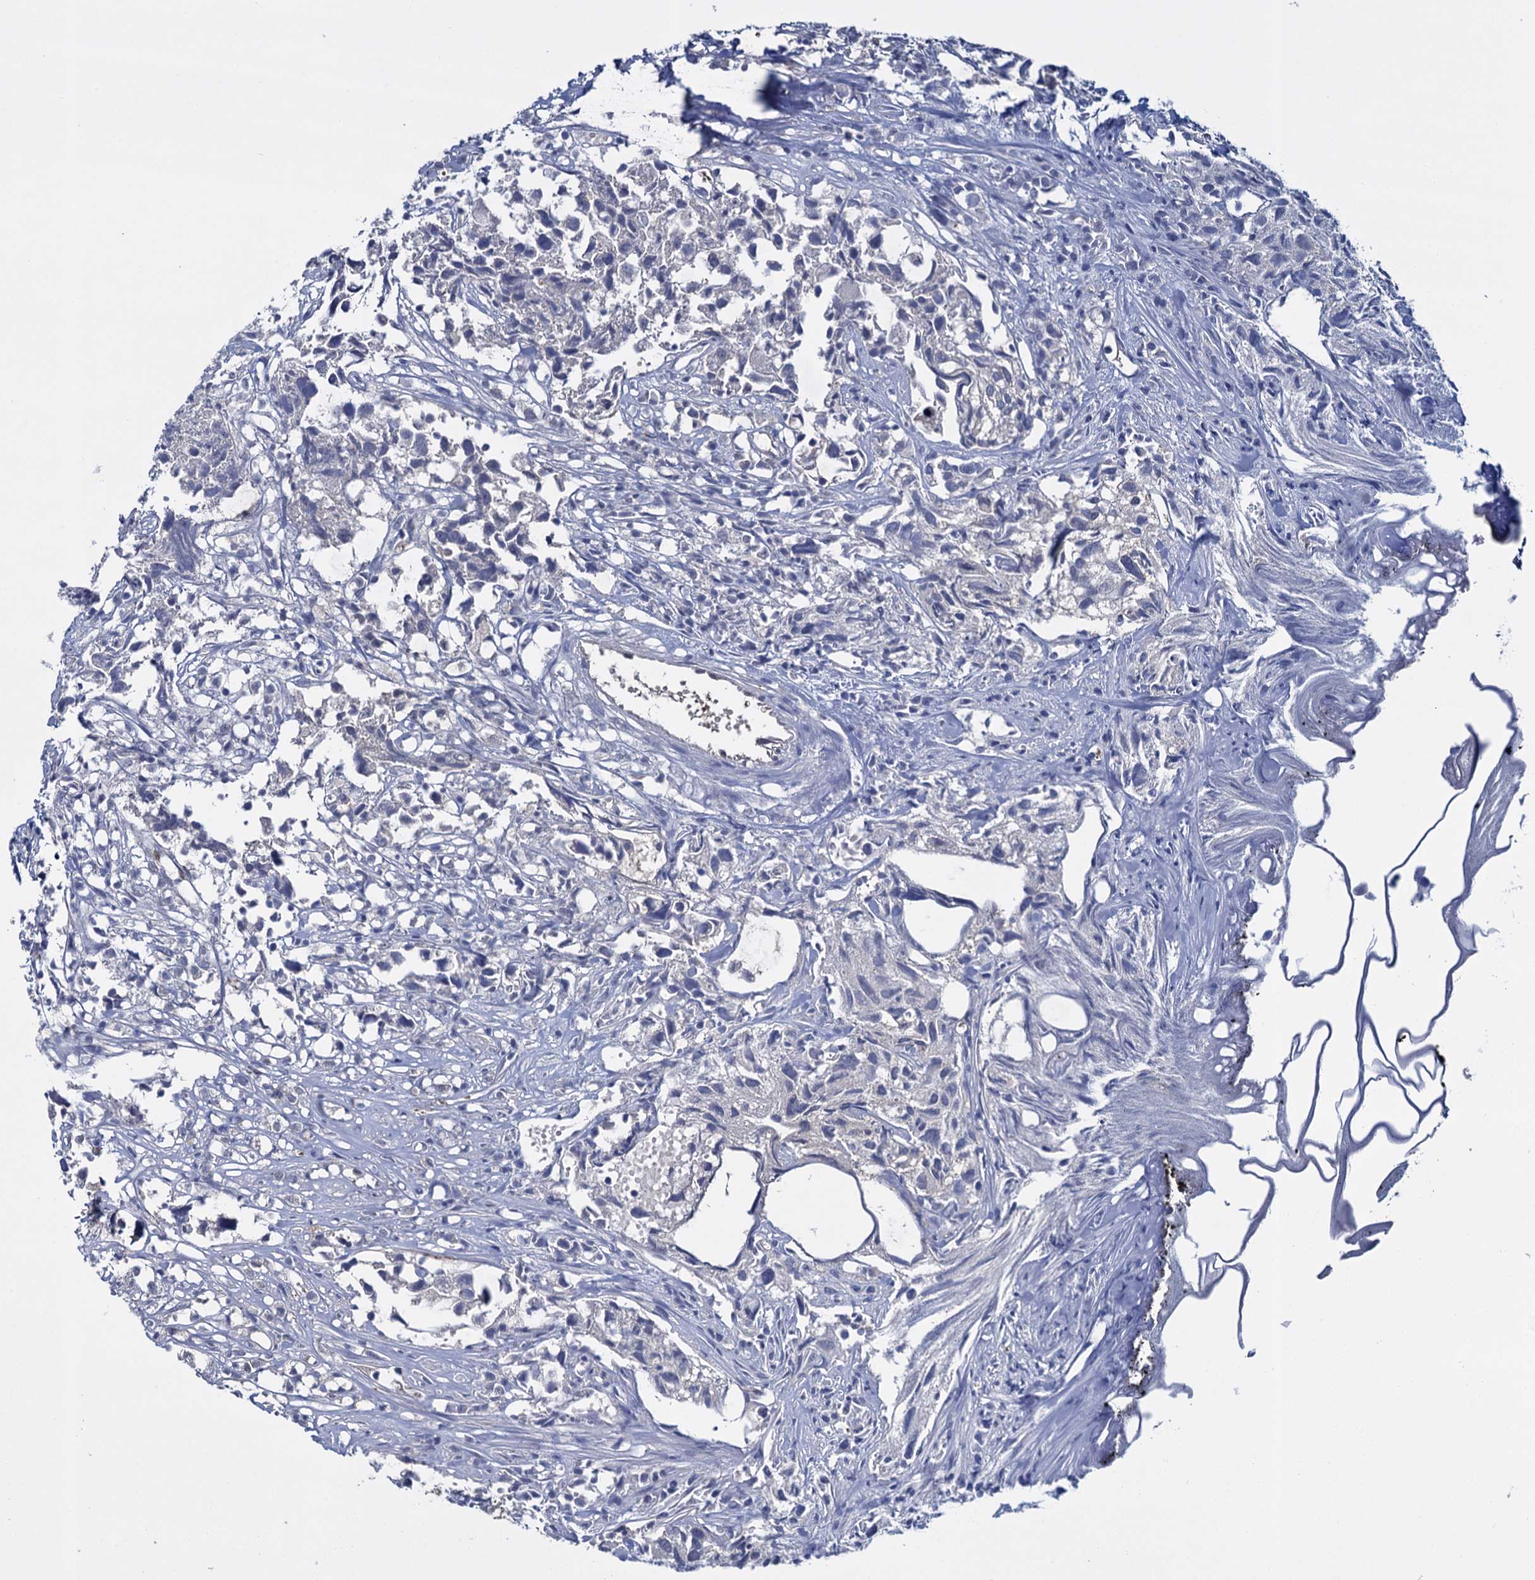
{"staining": {"intensity": "negative", "quantity": "none", "location": "none"}, "tissue": "urothelial cancer", "cell_type": "Tumor cells", "image_type": "cancer", "snomed": [{"axis": "morphology", "description": "Urothelial carcinoma, High grade"}, {"axis": "topography", "description": "Urinary bladder"}], "caption": "The photomicrograph reveals no staining of tumor cells in urothelial cancer.", "gene": "GLO1", "patient": {"sex": "female", "age": 75}}